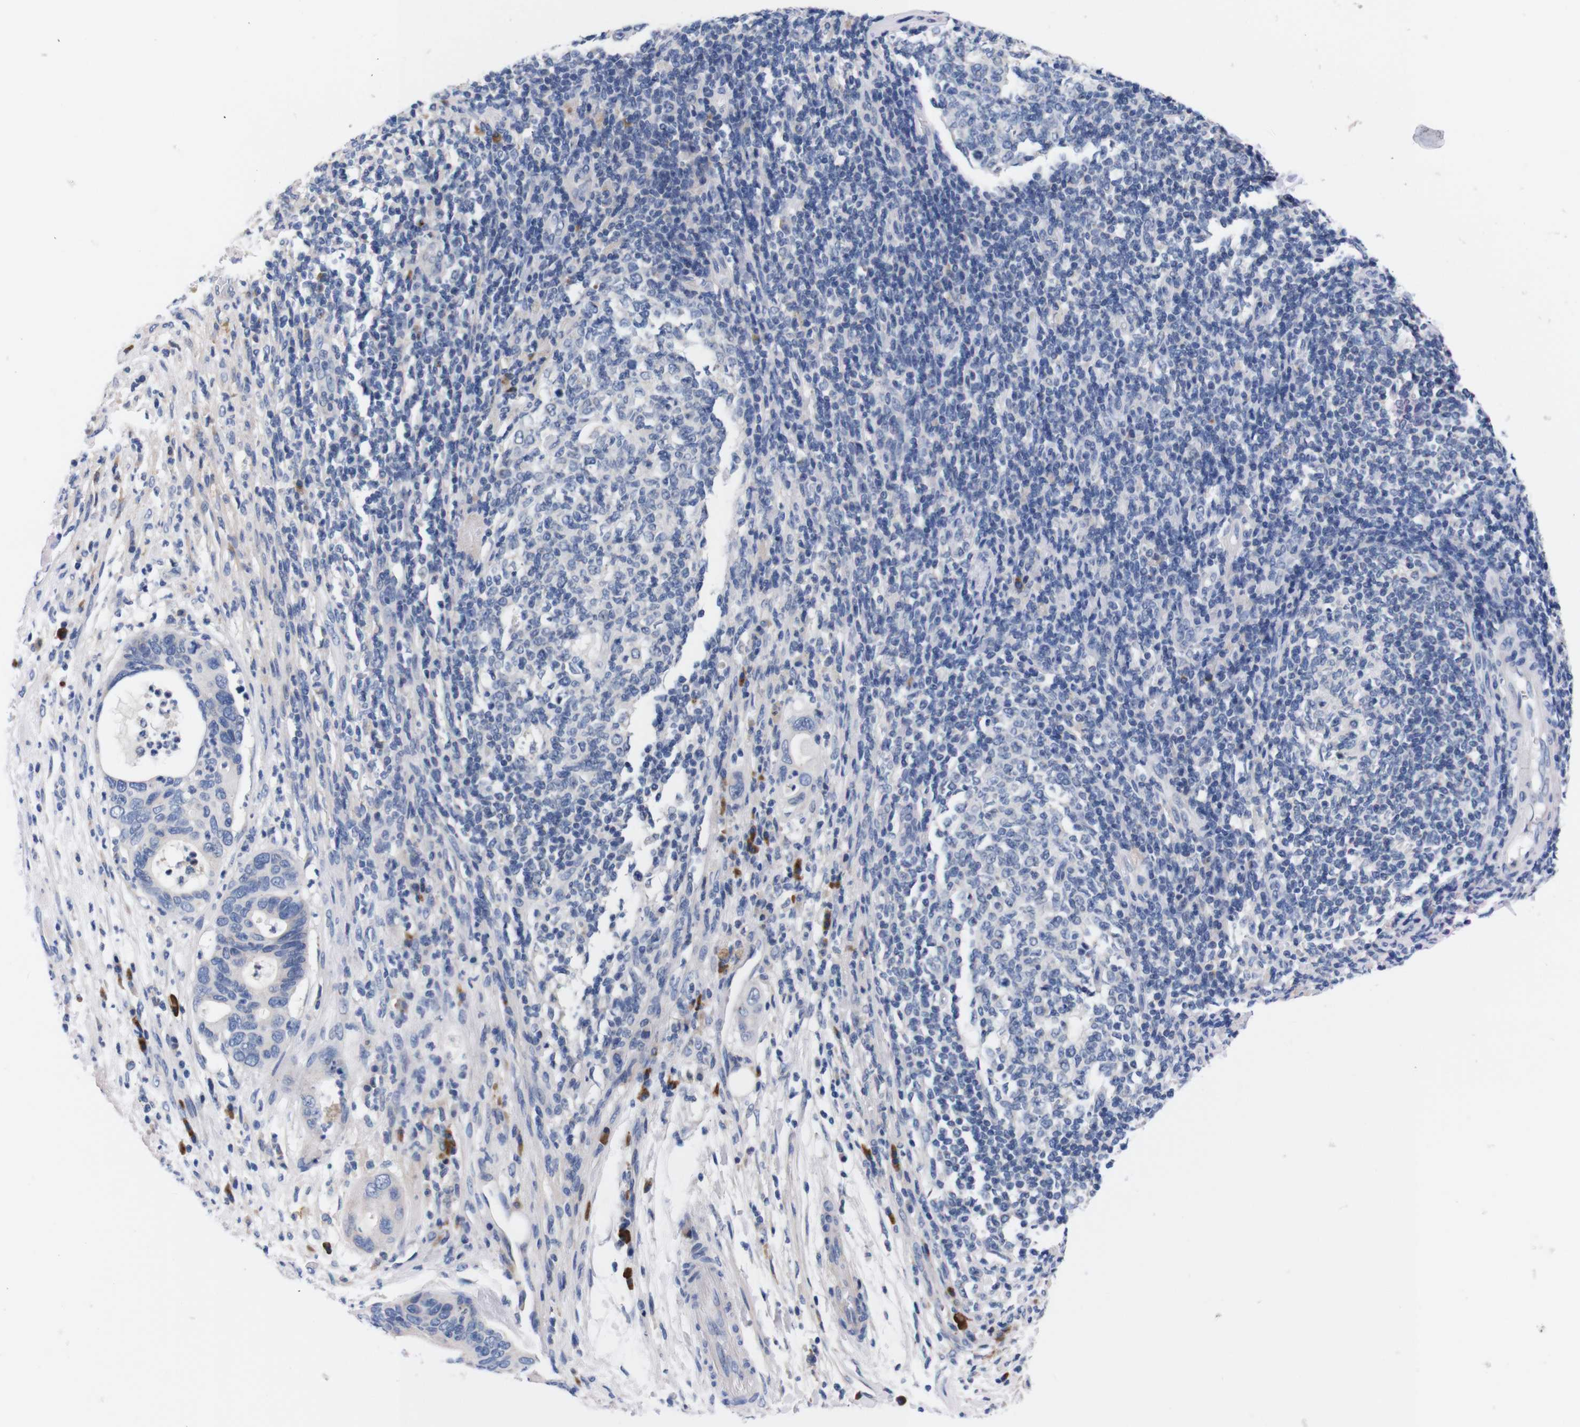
{"staining": {"intensity": "negative", "quantity": "none", "location": "none"}, "tissue": "pancreatic cancer", "cell_type": "Tumor cells", "image_type": "cancer", "snomed": [{"axis": "morphology", "description": "Adenocarcinoma, NOS"}, {"axis": "topography", "description": "Pancreas"}], "caption": "IHC of pancreatic cancer displays no staining in tumor cells. The staining is performed using DAB (3,3'-diaminobenzidine) brown chromogen with nuclei counter-stained in using hematoxylin.", "gene": "FAM210A", "patient": {"sex": "female", "age": 71}}